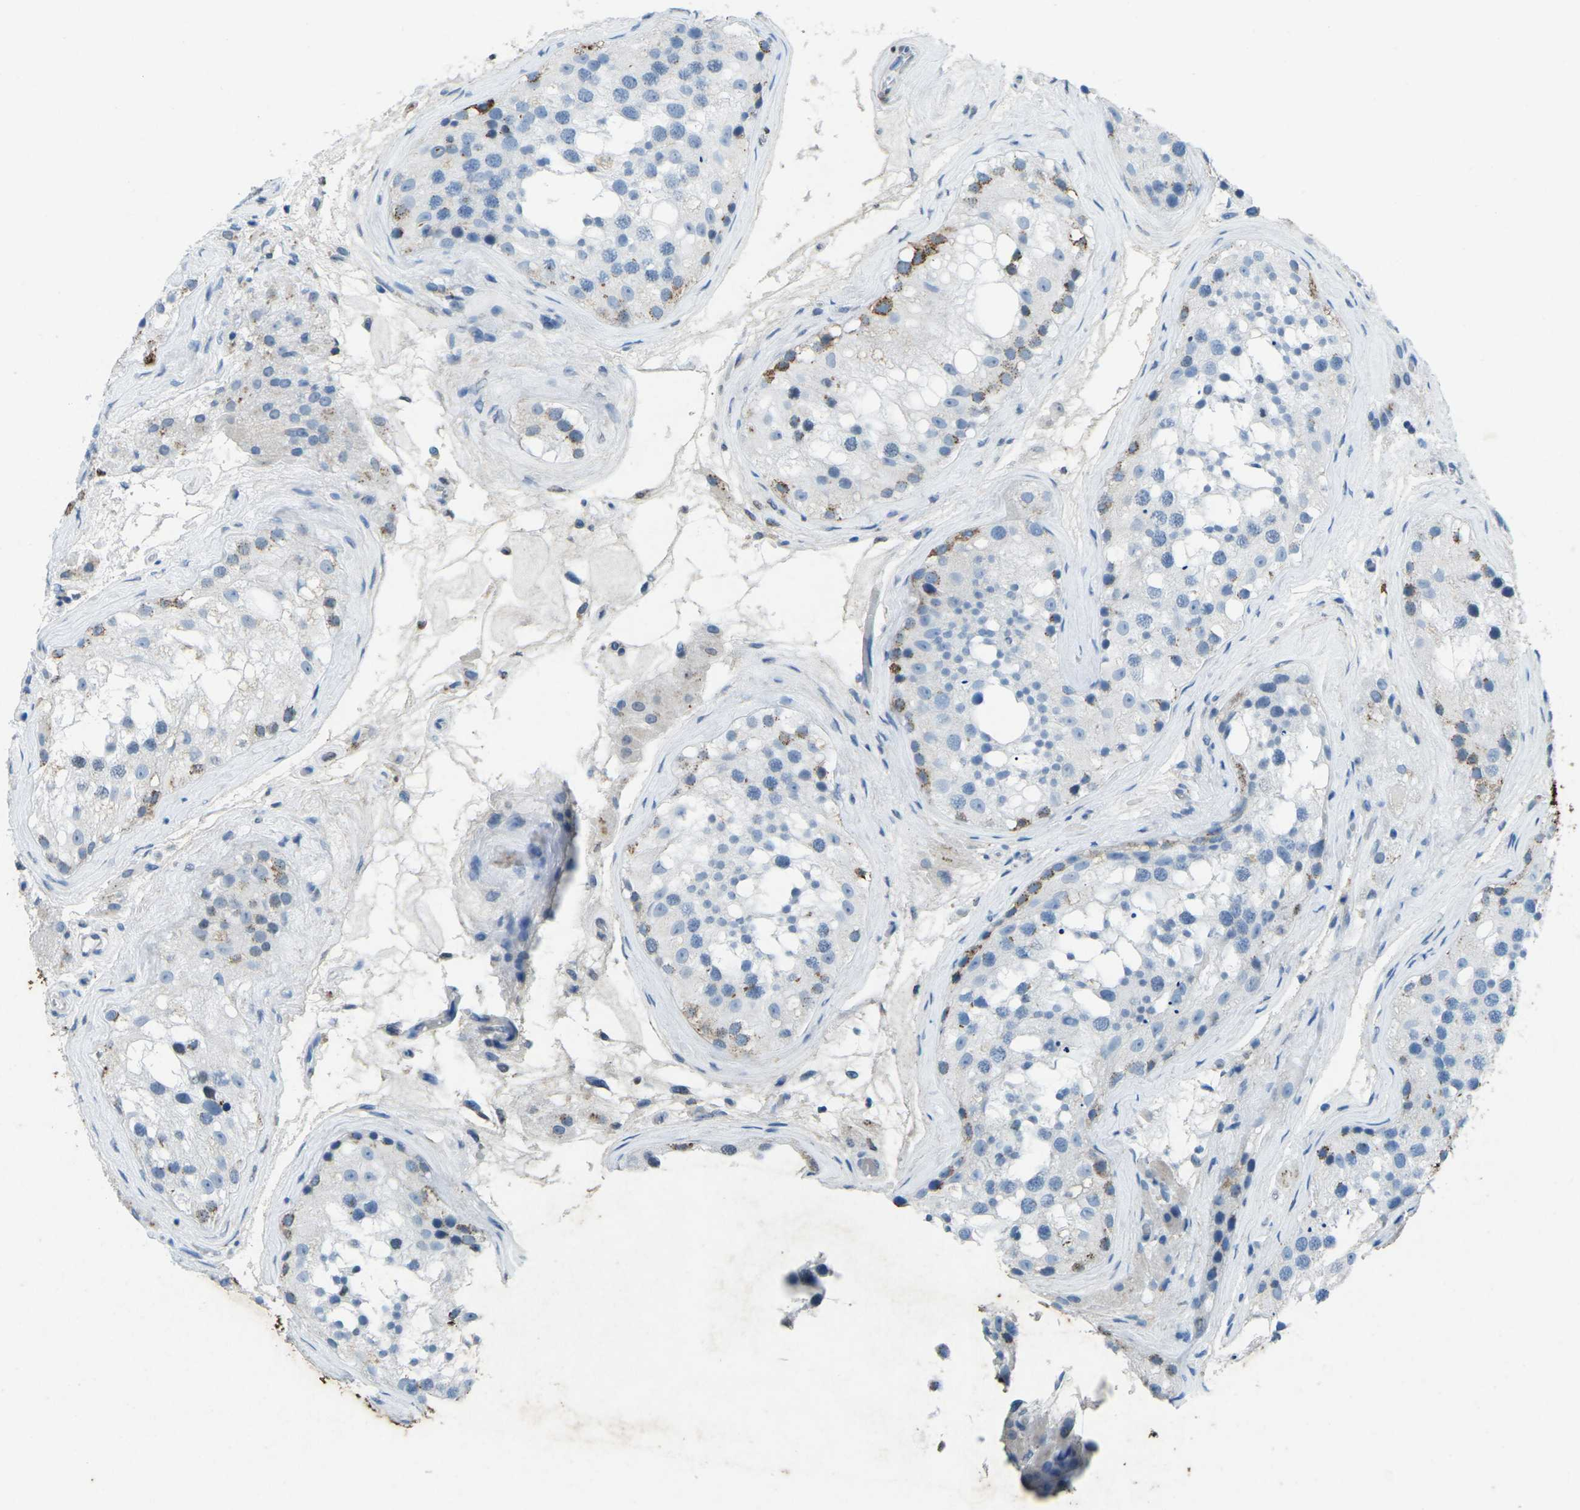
{"staining": {"intensity": "moderate", "quantity": "<25%", "location": "cytoplasmic/membranous,nuclear"}, "tissue": "testis", "cell_type": "Cells in seminiferous ducts", "image_type": "normal", "snomed": [{"axis": "morphology", "description": "Normal tissue, NOS"}, {"axis": "morphology", "description": "Seminoma, NOS"}, {"axis": "topography", "description": "Testis"}], "caption": "This is an image of immunohistochemistry staining of benign testis, which shows moderate positivity in the cytoplasmic/membranous,nuclear of cells in seminiferous ducts.", "gene": "CTAGE1", "patient": {"sex": "male", "age": 71}}